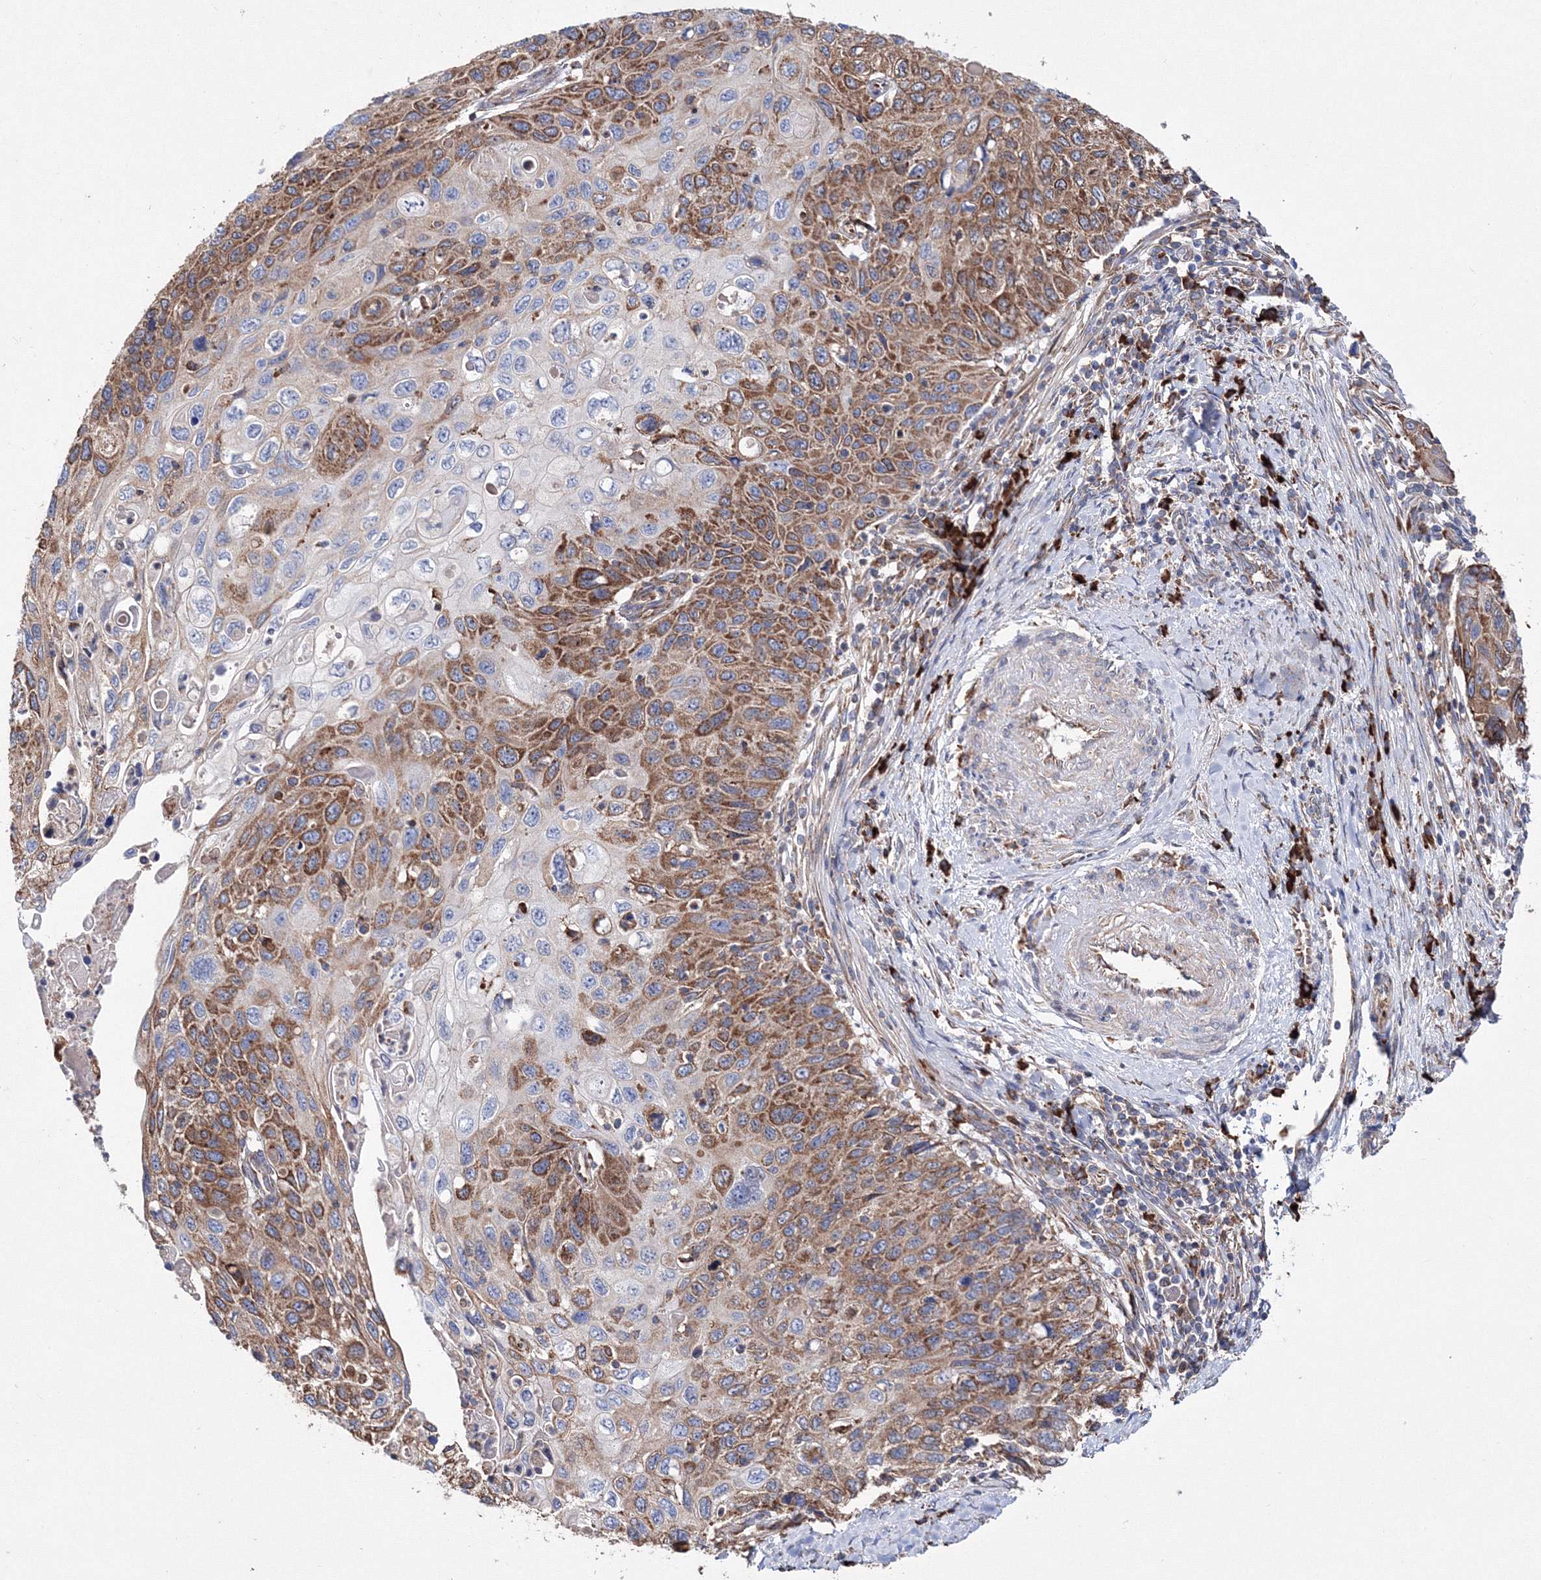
{"staining": {"intensity": "moderate", "quantity": ">75%", "location": "cytoplasmic/membranous"}, "tissue": "cervical cancer", "cell_type": "Tumor cells", "image_type": "cancer", "snomed": [{"axis": "morphology", "description": "Squamous cell carcinoma, NOS"}, {"axis": "topography", "description": "Cervix"}], "caption": "Immunohistochemistry (IHC) (DAB) staining of human cervical cancer shows moderate cytoplasmic/membranous protein positivity in about >75% of tumor cells.", "gene": "VPS8", "patient": {"sex": "female", "age": 70}}